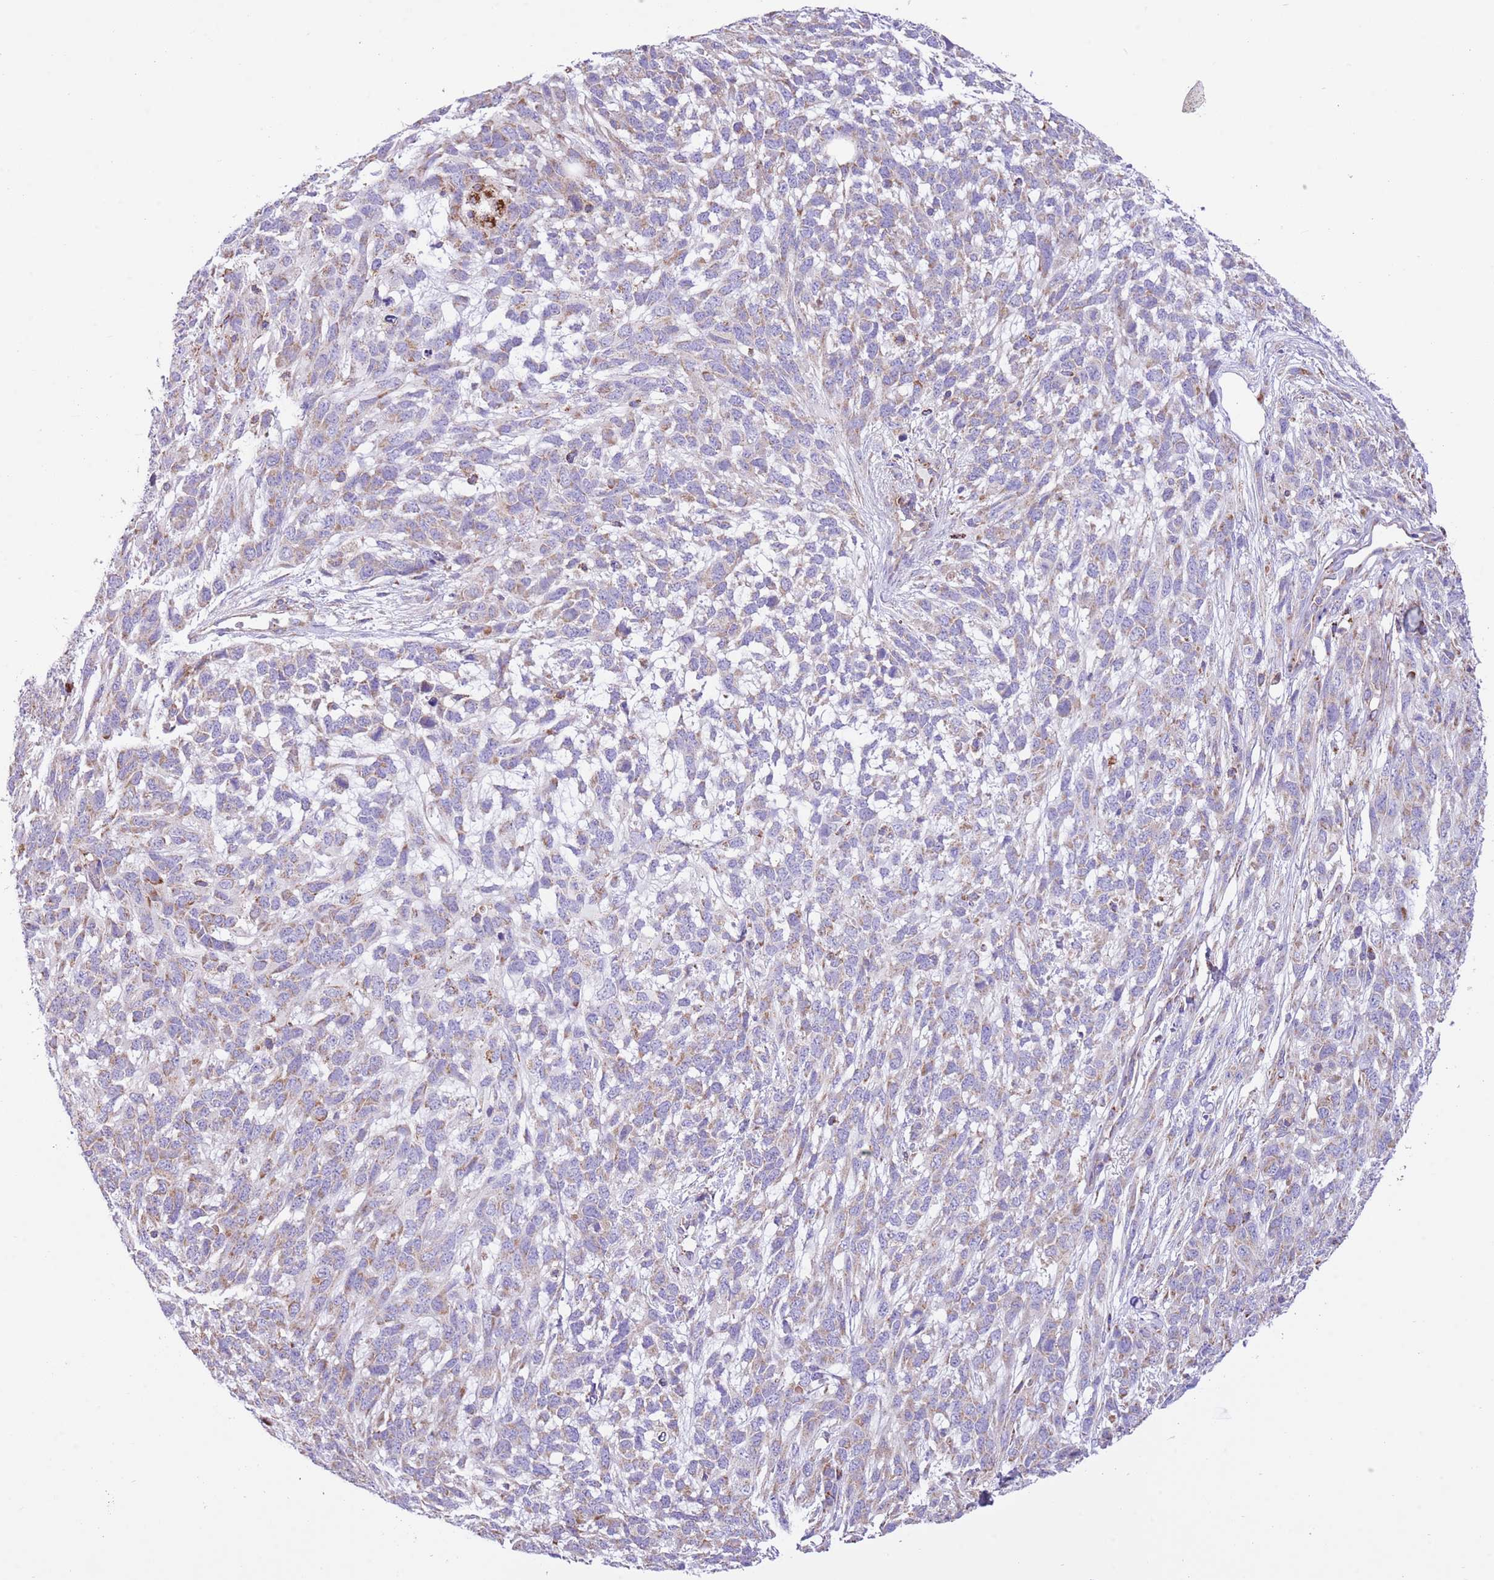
{"staining": {"intensity": "weak", "quantity": "25%-75%", "location": "cytoplasmic/membranous"}, "tissue": "melanoma", "cell_type": "Tumor cells", "image_type": "cancer", "snomed": [{"axis": "morphology", "description": "Normal morphology"}, {"axis": "morphology", "description": "Malignant melanoma, NOS"}, {"axis": "topography", "description": "Skin"}], "caption": "About 25%-75% of tumor cells in human malignant melanoma display weak cytoplasmic/membranous protein expression as visualized by brown immunohistochemical staining.", "gene": "SS18L2", "patient": {"sex": "female", "age": 72}}